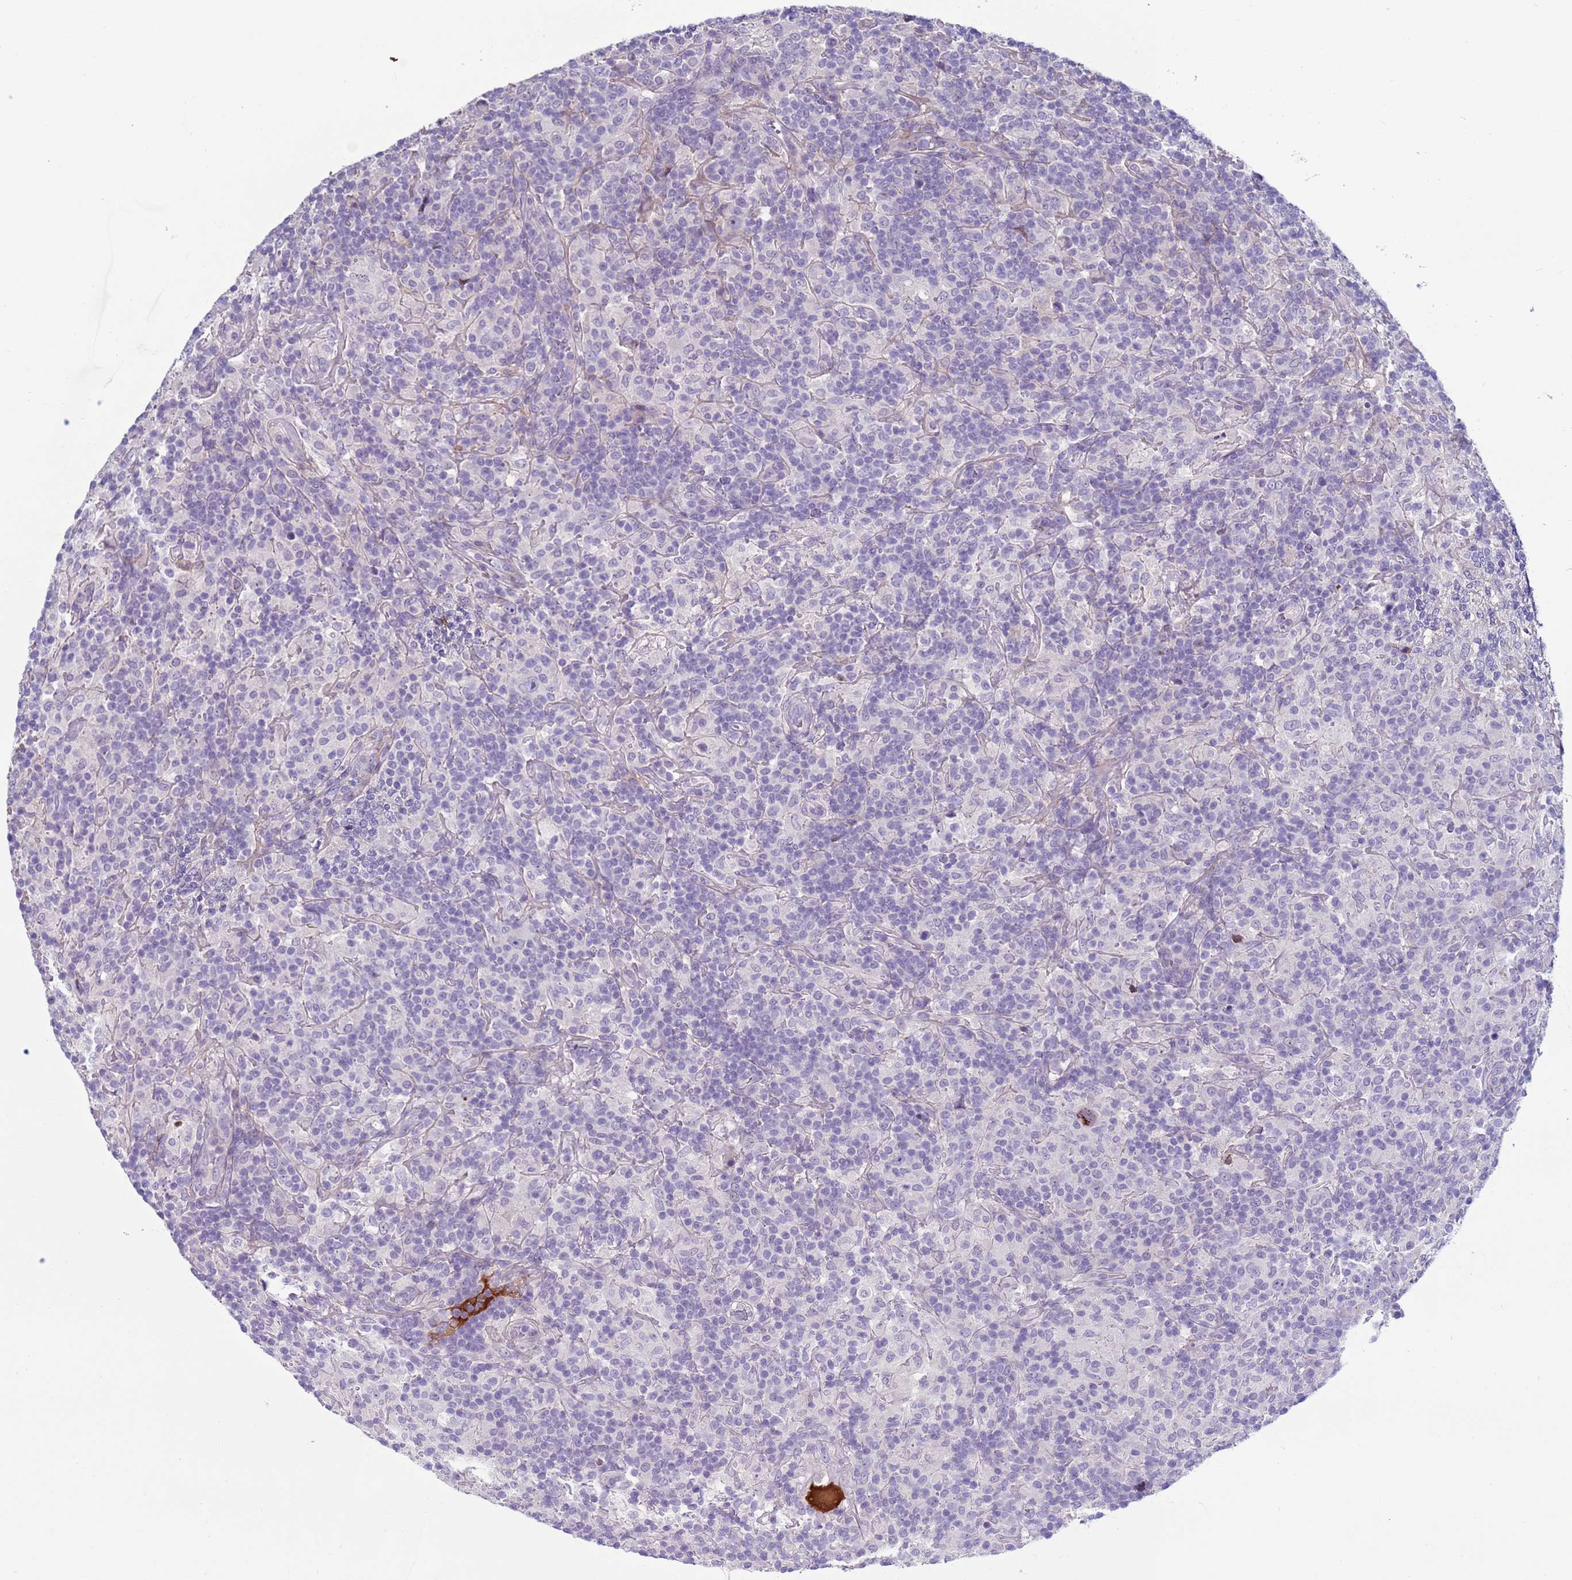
{"staining": {"intensity": "negative", "quantity": "none", "location": "none"}, "tissue": "lymphoma", "cell_type": "Tumor cells", "image_type": "cancer", "snomed": [{"axis": "morphology", "description": "Hodgkin's disease, NOS"}, {"axis": "topography", "description": "Lymph node"}], "caption": "The histopathology image reveals no staining of tumor cells in lymphoma. (DAB immunohistochemistry (IHC) visualized using brightfield microscopy, high magnification).", "gene": "TRIM51", "patient": {"sex": "male", "age": 70}}